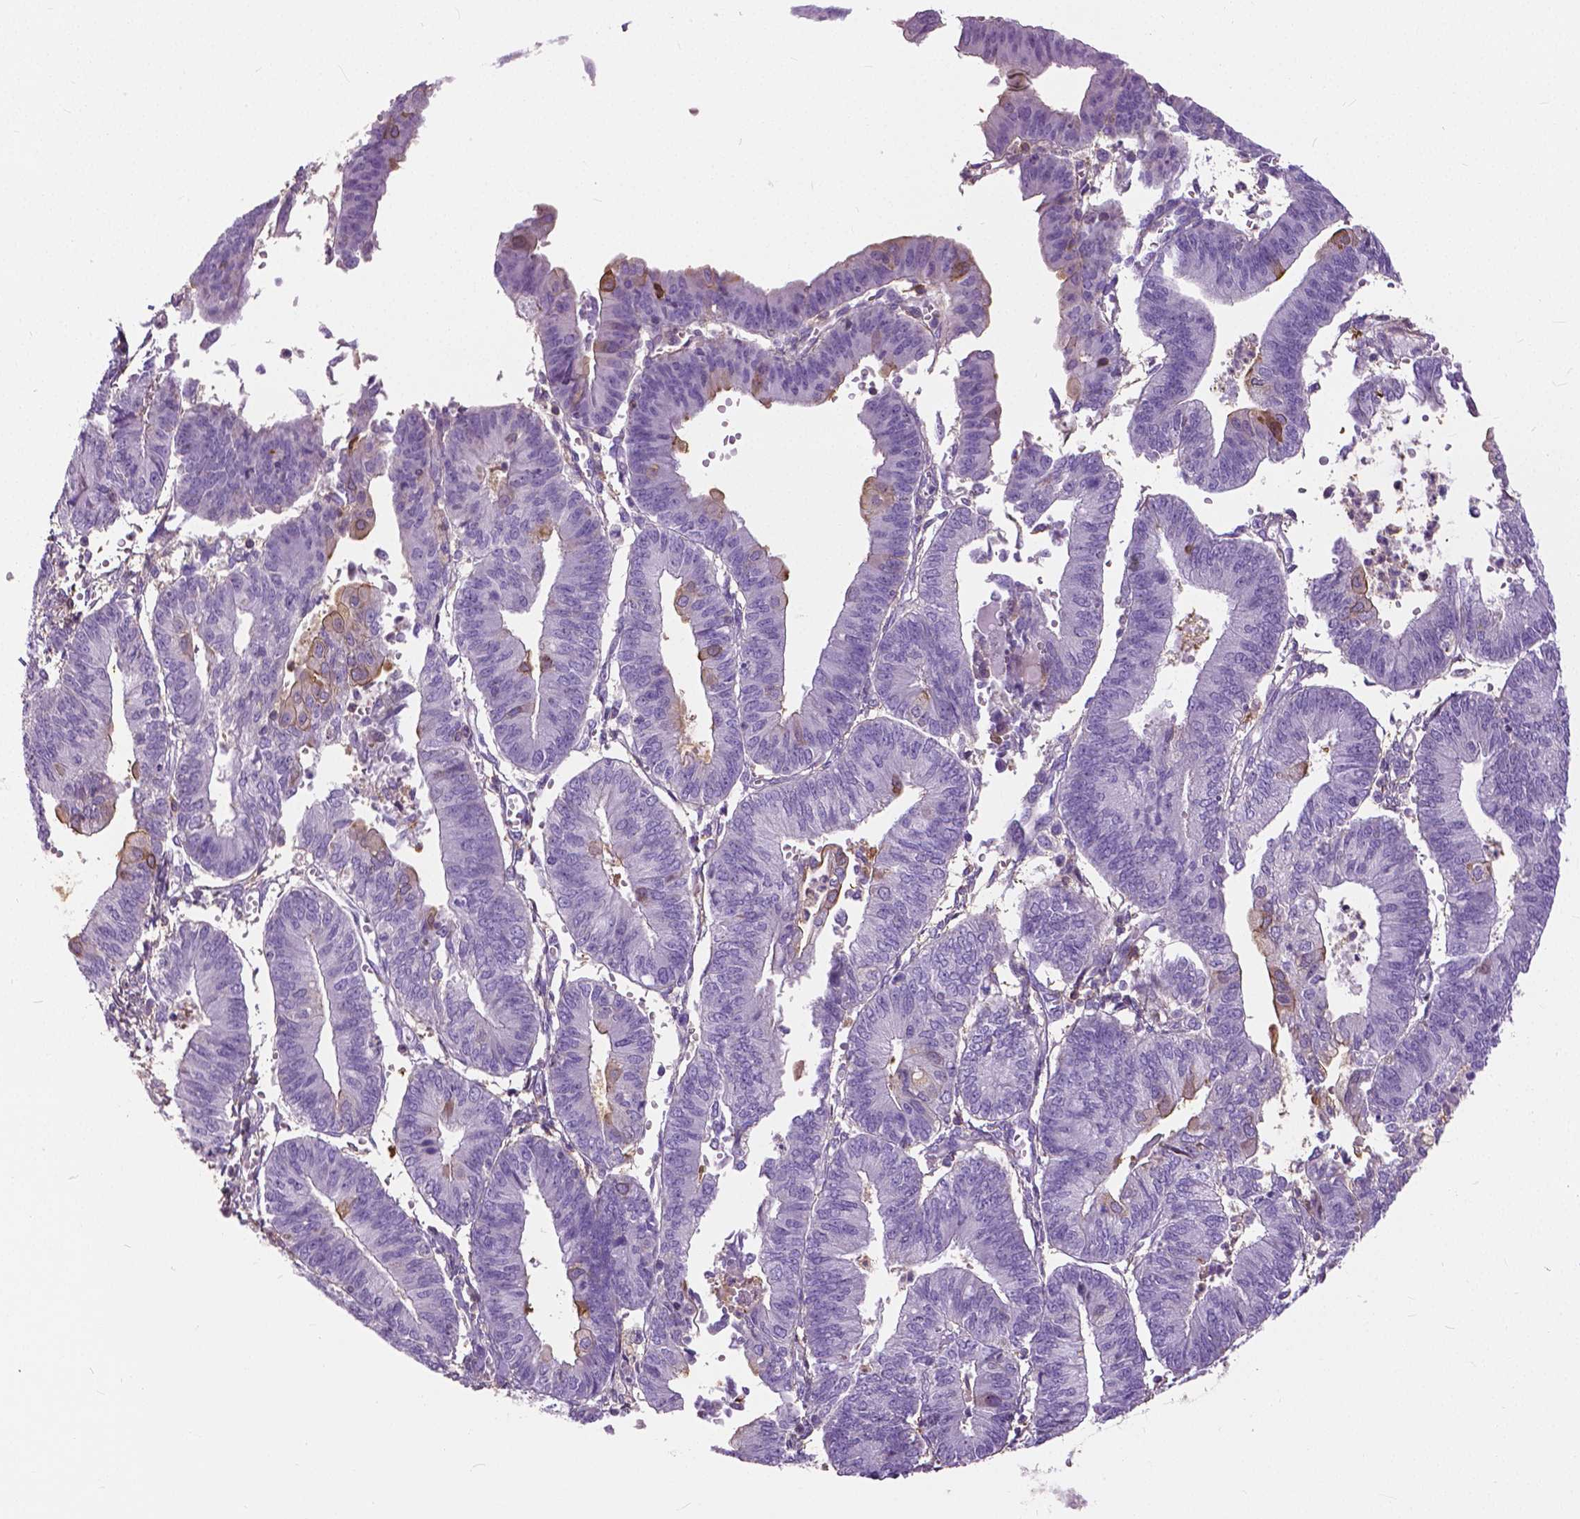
{"staining": {"intensity": "moderate", "quantity": "<25%", "location": "cytoplasmic/membranous"}, "tissue": "endometrial cancer", "cell_type": "Tumor cells", "image_type": "cancer", "snomed": [{"axis": "morphology", "description": "Adenocarcinoma, NOS"}, {"axis": "topography", "description": "Endometrium"}], "caption": "Immunohistochemistry histopathology image of human endometrial cancer stained for a protein (brown), which exhibits low levels of moderate cytoplasmic/membranous positivity in approximately <25% of tumor cells.", "gene": "ANXA13", "patient": {"sex": "female", "age": 65}}